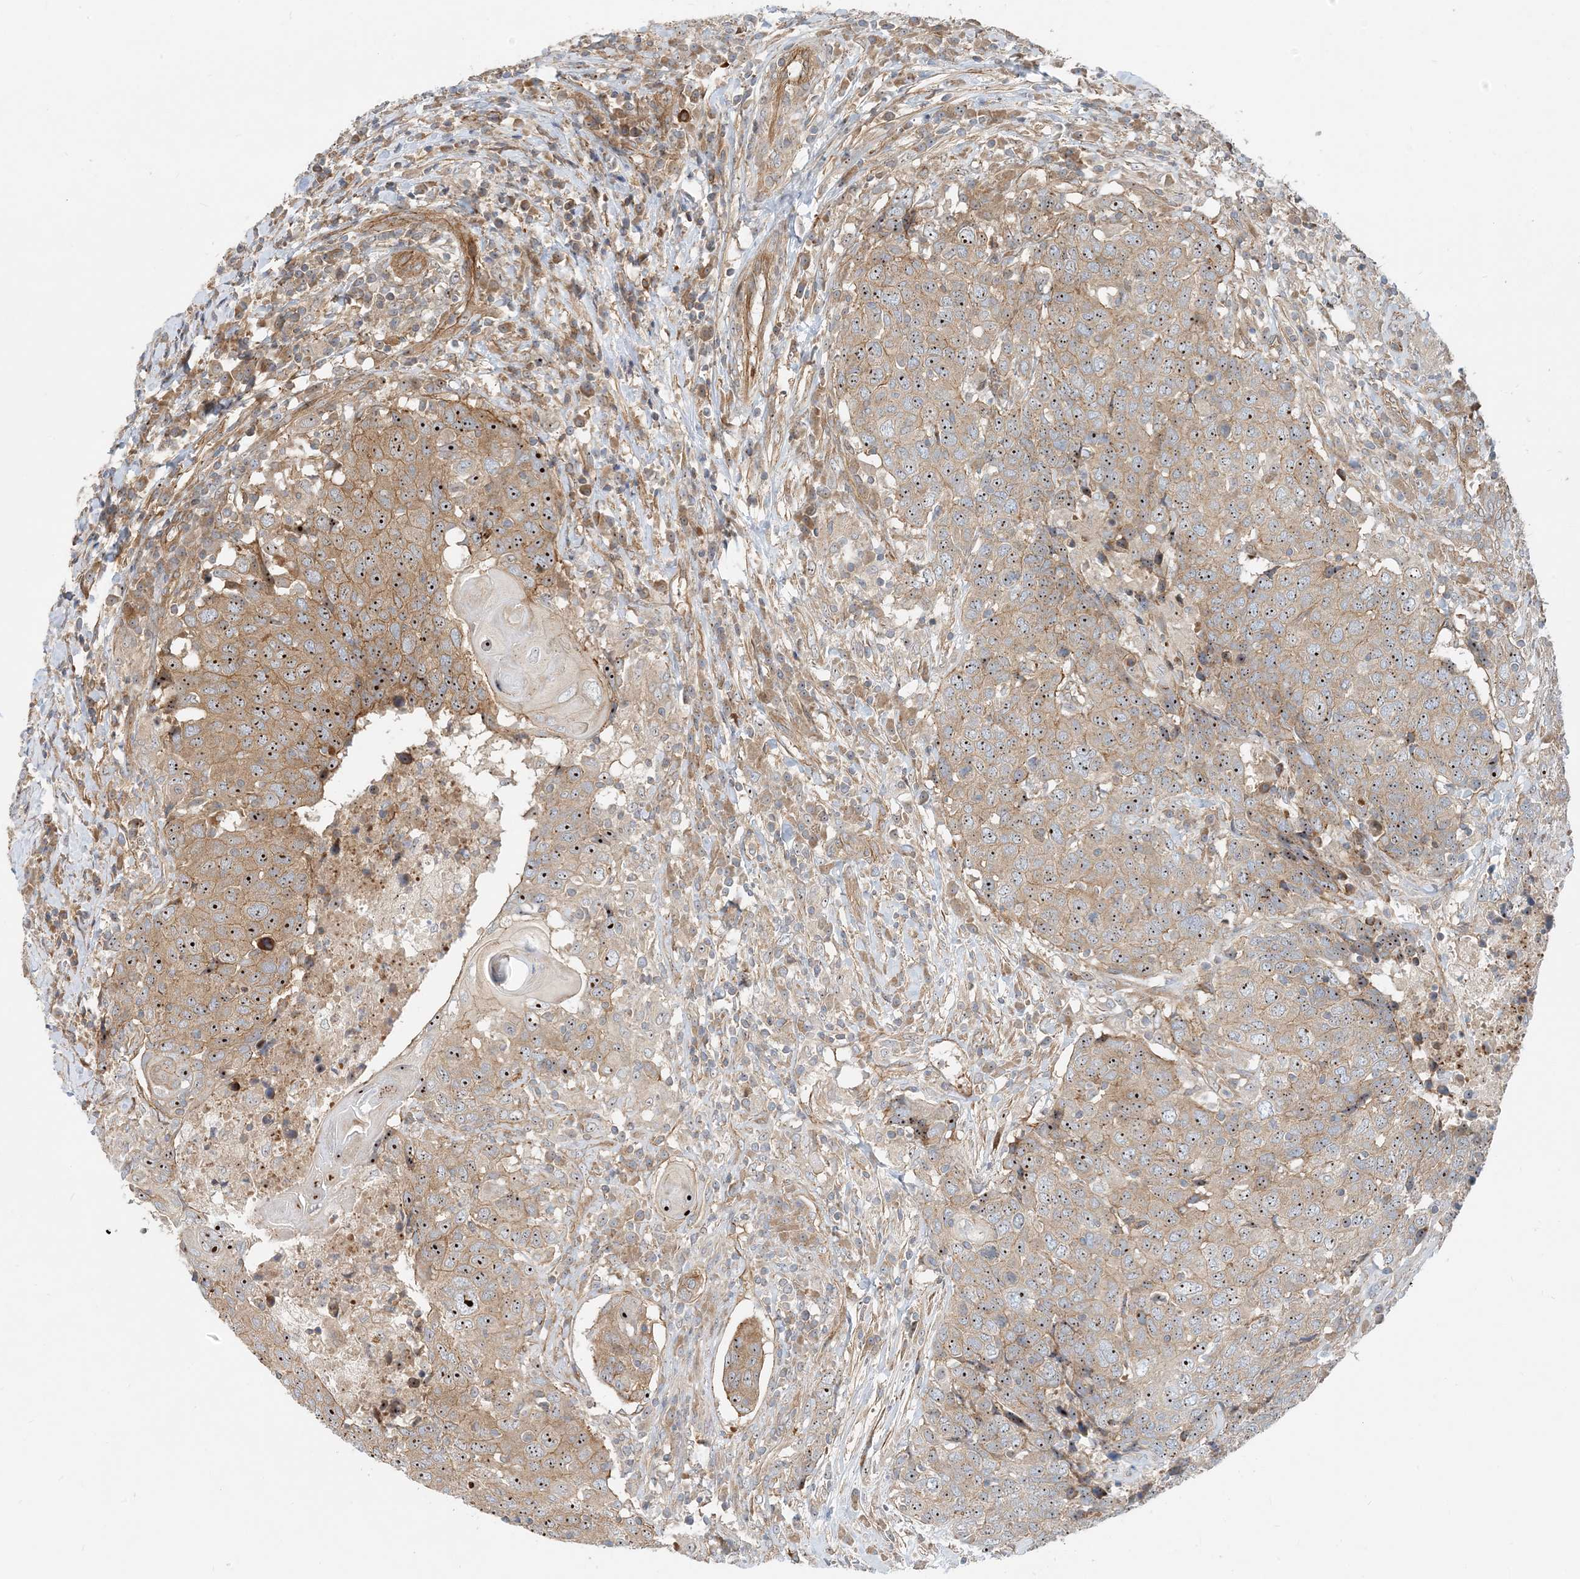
{"staining": {"intensity": "moderate", "quantity": ">75%", "location": "cytoplasmic/membranous,nuclear"}, "tissue": "head and neck cancer", "cell_type": "Tumor cells", "image_type": "cancer", "snomed": [{"axis": "morphology", "description": "Squamous cell carcinoma, NOS"}, {"axis": "topography", "description": "Head-Neck"}], "caption": "This micrograph reveals immunohistochemistry staining of human squamous cell carcinoma (head and neck), with medium moderate cytoplasmic/membranous and nuclear positivity in about >75% of tumor cells.", "gene": "MYL5", "patient": {"sex": "male", "age": 66}}